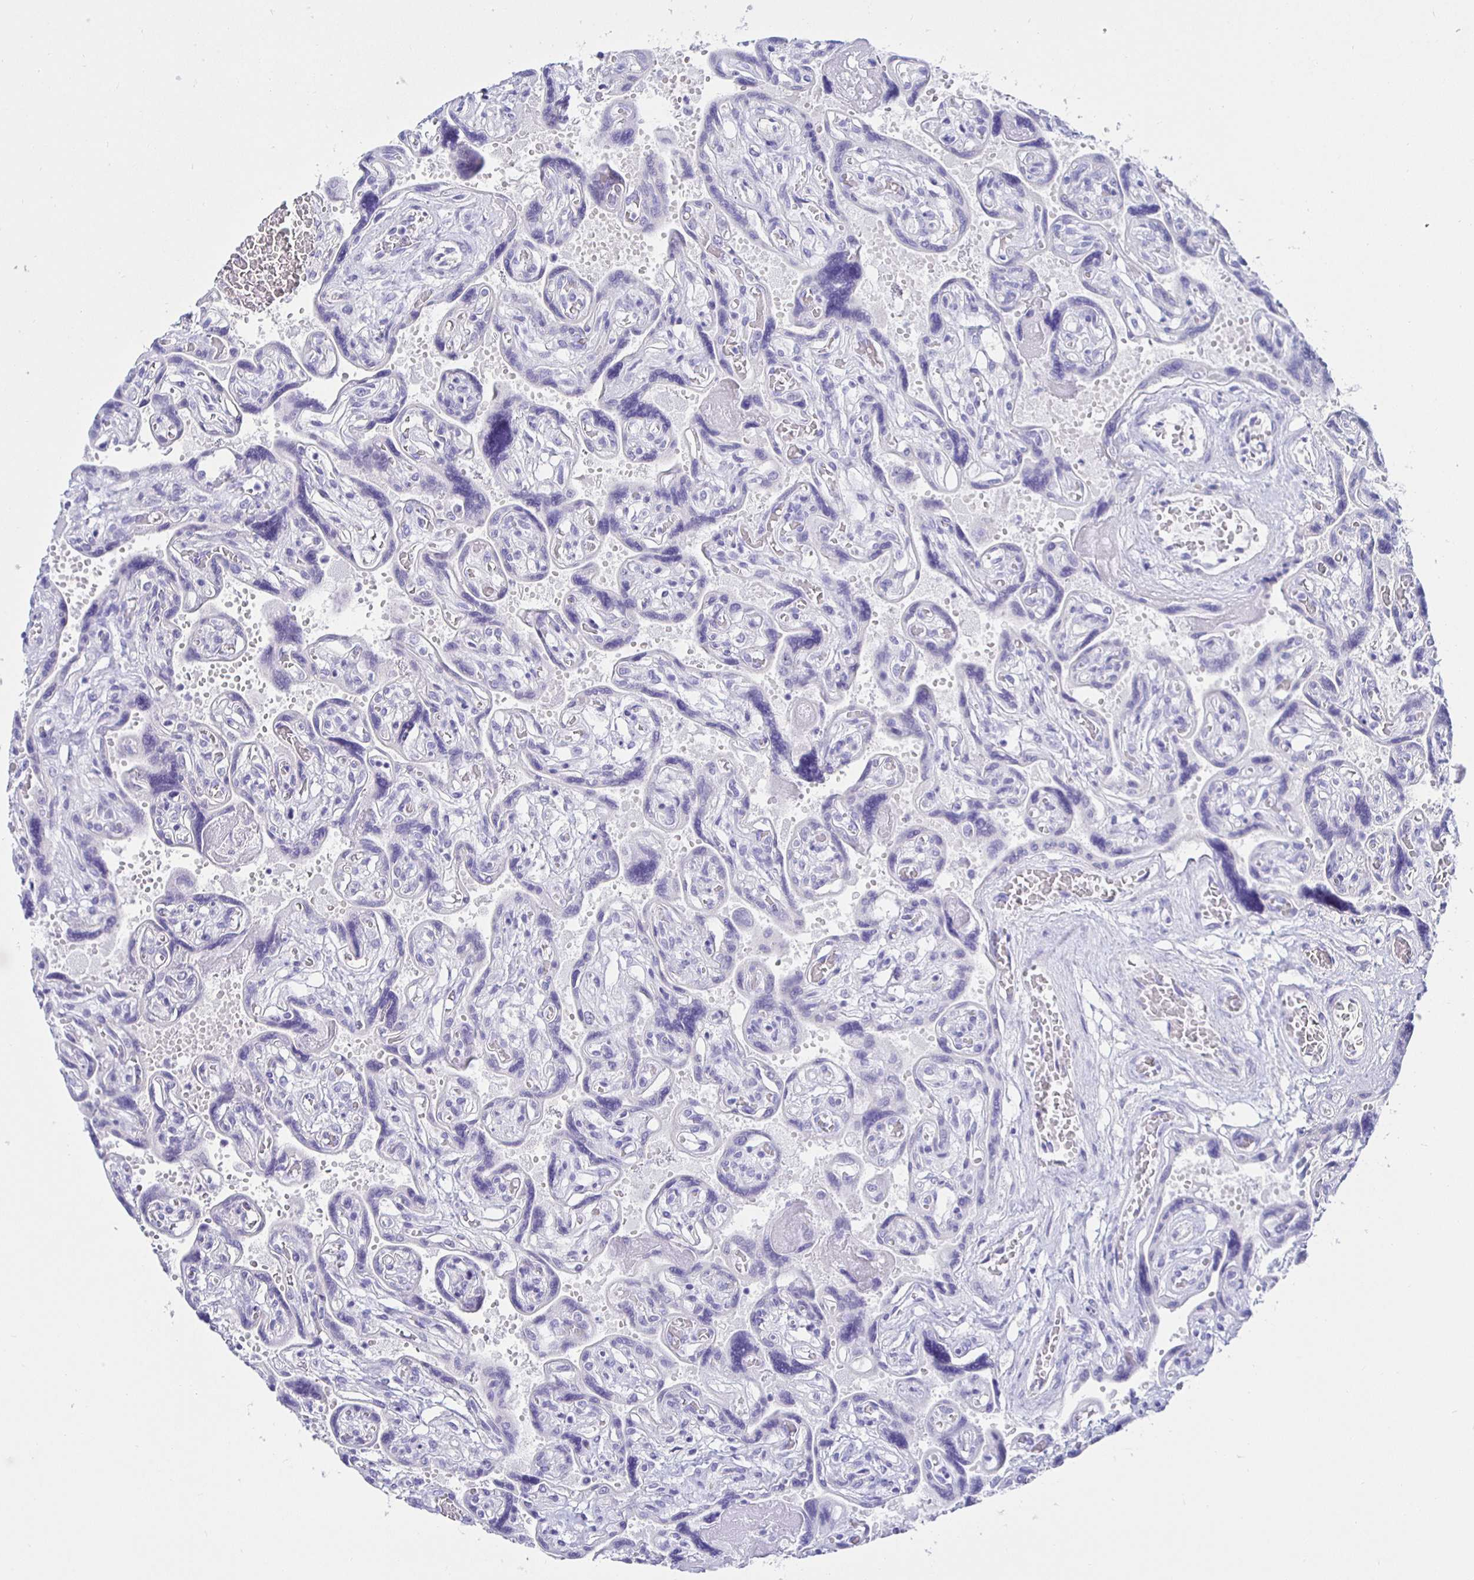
{"staining": {"intensity": "negative", "quantity": "none", "location": "none"}, "tissue": "placenta", "cell_type": "Decidual cells", "image_type": "normal", "snomed": [{"axis": "morphology", "description": "Normal tissue, NOS"}, {"axis": "topography", "description": "Placenta"}], "caption": "Decidual cells are negative for protein expression in benign human placenta. The staining is performed using DAB brown chromogen with nuclei counter-stained in using hematoxylin.", "gene": "HSPA4L", "patient": {"sex": "female", "age": 32}}